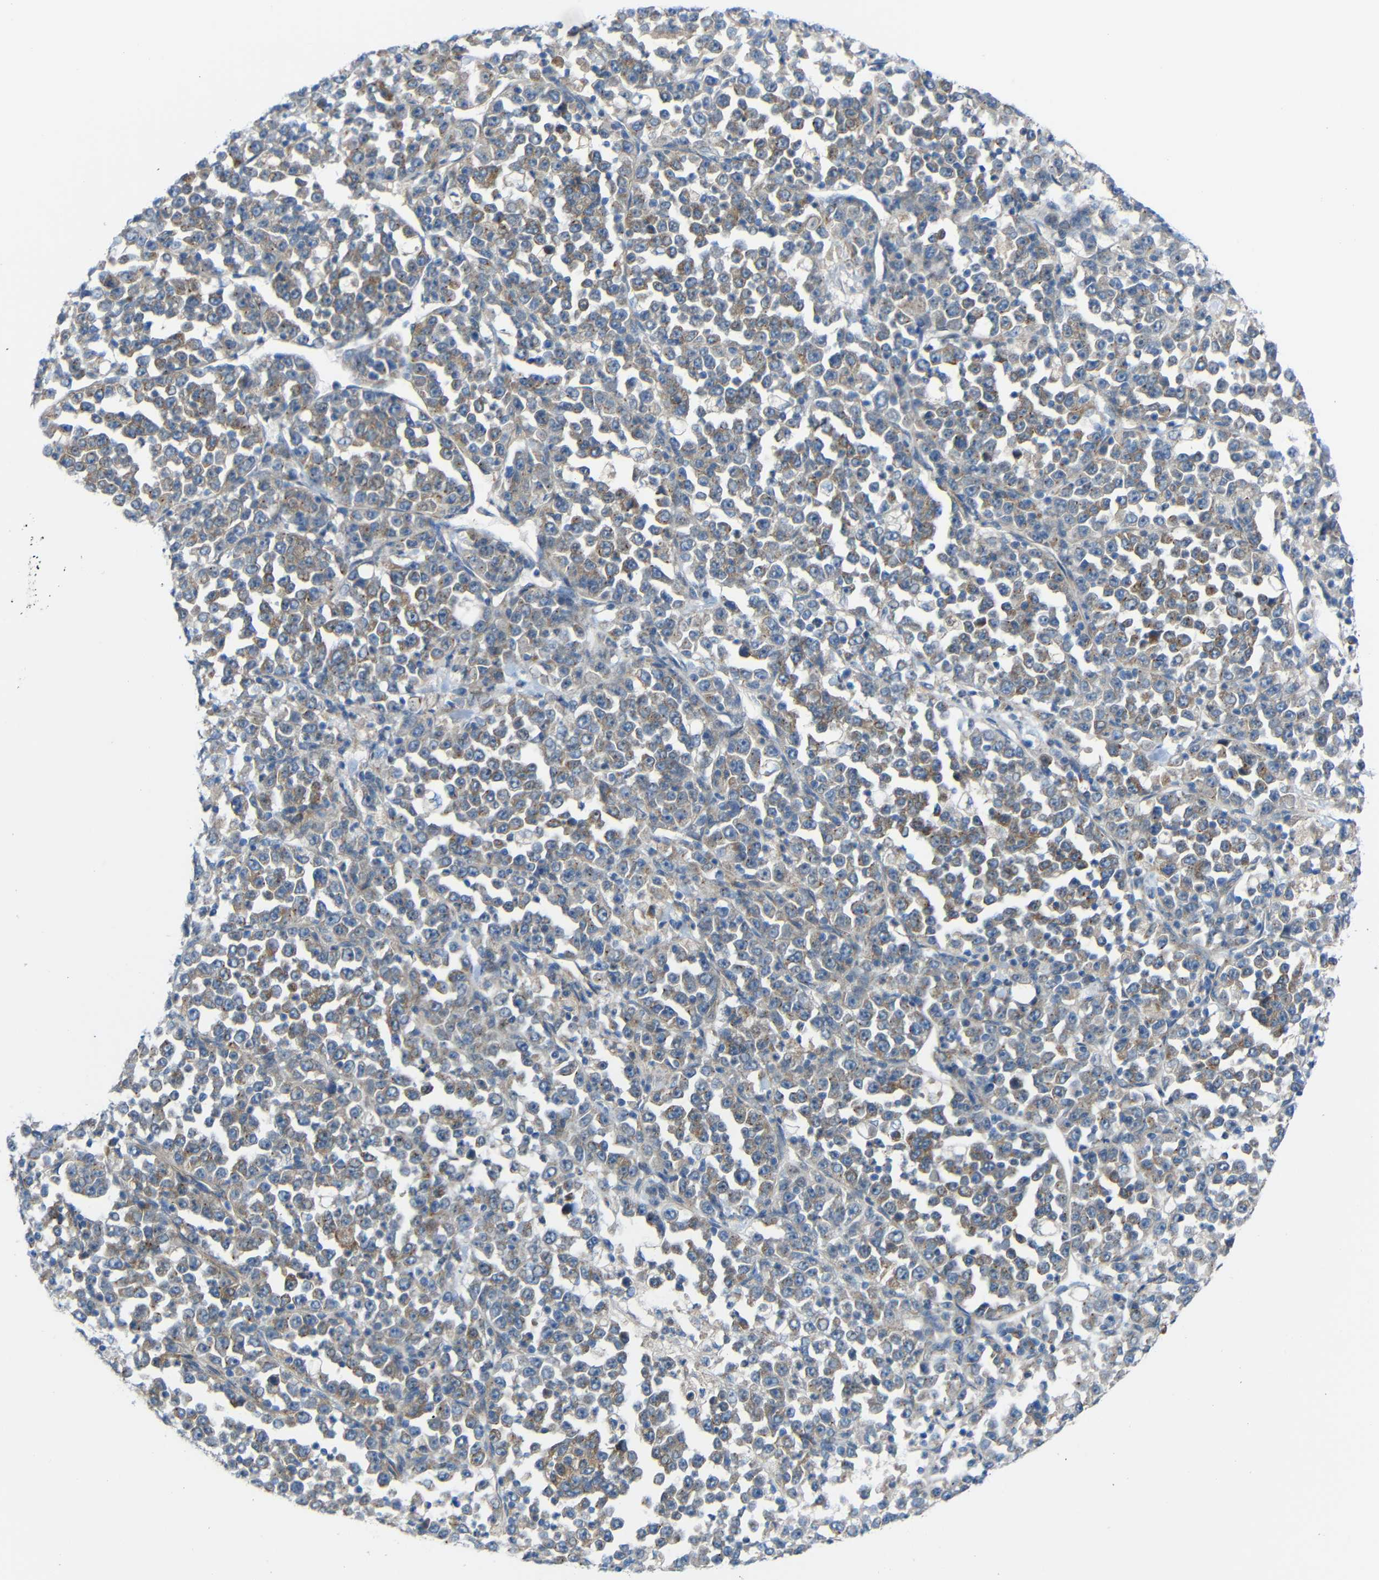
{"staining": {"intensity": "weak", "quantity": ">75%", "location": "cytoplasmic/membranous"}, "tissue": "stomach cancer", "cell_type": "Tumor cells", "image_type": "cancer", "snomed": [{"axis": "morphology", "description": "Normal tissue, NOS"}, {"axis": "morphology", "description": "Adenocarcinoma, NOS"}, {"axis": "topography", "description": "Stomach, upper"}, {"axis": "topography", "description": "Stomach"}], "caption": "Immunohistochemistry (IHC) of human adenocarcinoma (stomach) exhibits low levels of weak cytoplasmic/membranous staining in approximately >75% of tumor cells.", "gene": "TMEM25", "patient": {"sex": "male", "age": 59}}